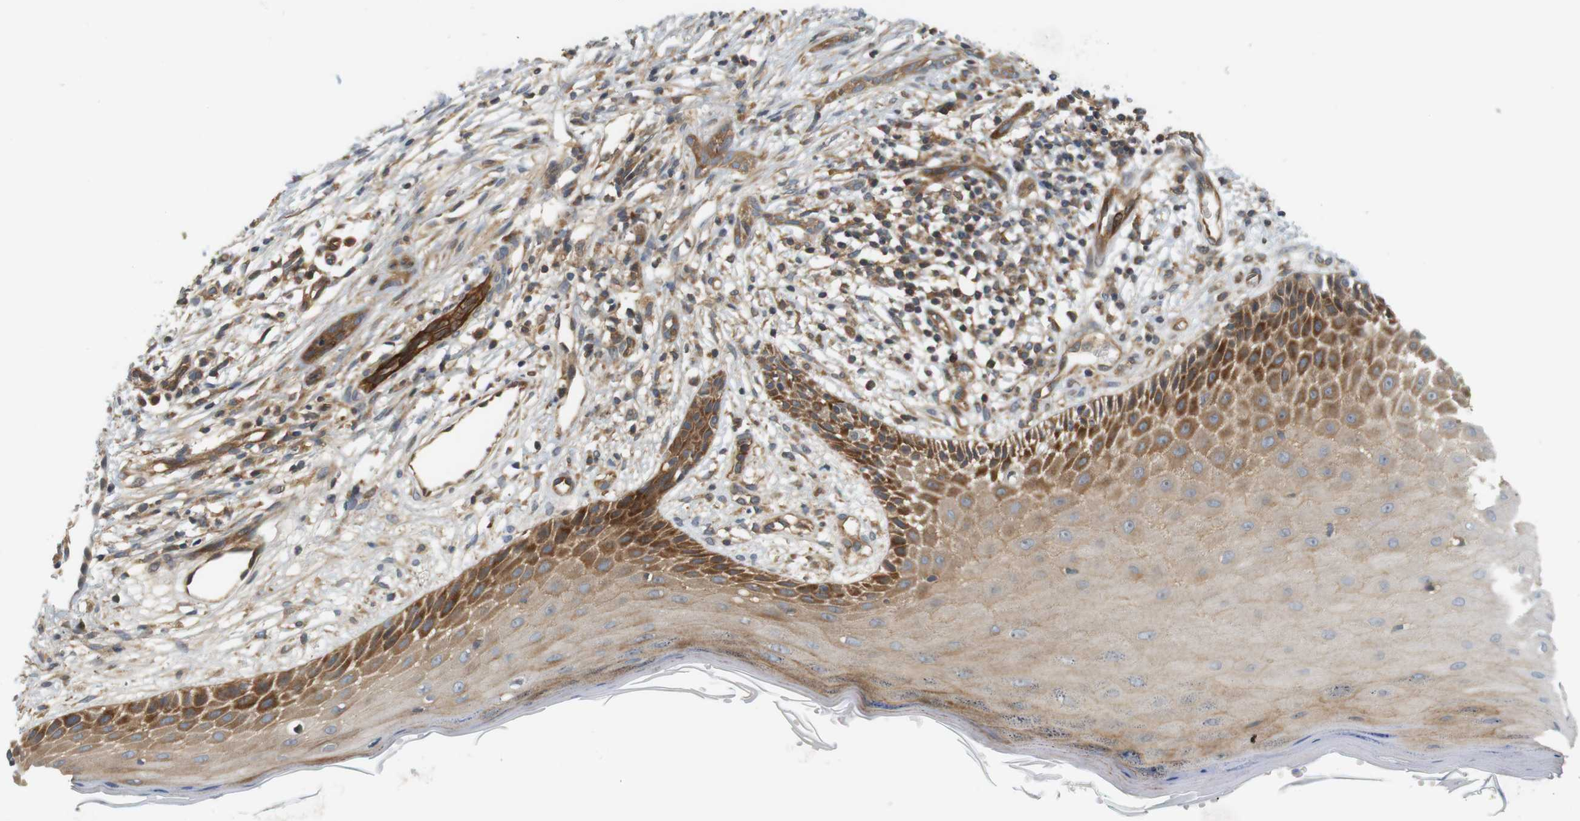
{"staining": {"intensity": "moderate", "quantity": ">75%", "location": "cytoplasmic/membranous"}, "tissue": "skin cancer", "cell_type": "Tumor cells", "image_type": "cancer", "snomed": [{"axis": "morphology", "description": "Basal cell carcinoma"}, {"axis": "topography", "description": "Skin"}], "caption": "The immunohistochemical stain labels moderate cytoplasmic/membranous staining in tumor cells of skin basal cell carcinoma tissue.", "gene": "SH3GLB1", "patient": {"sex": "female", "age": 59}}